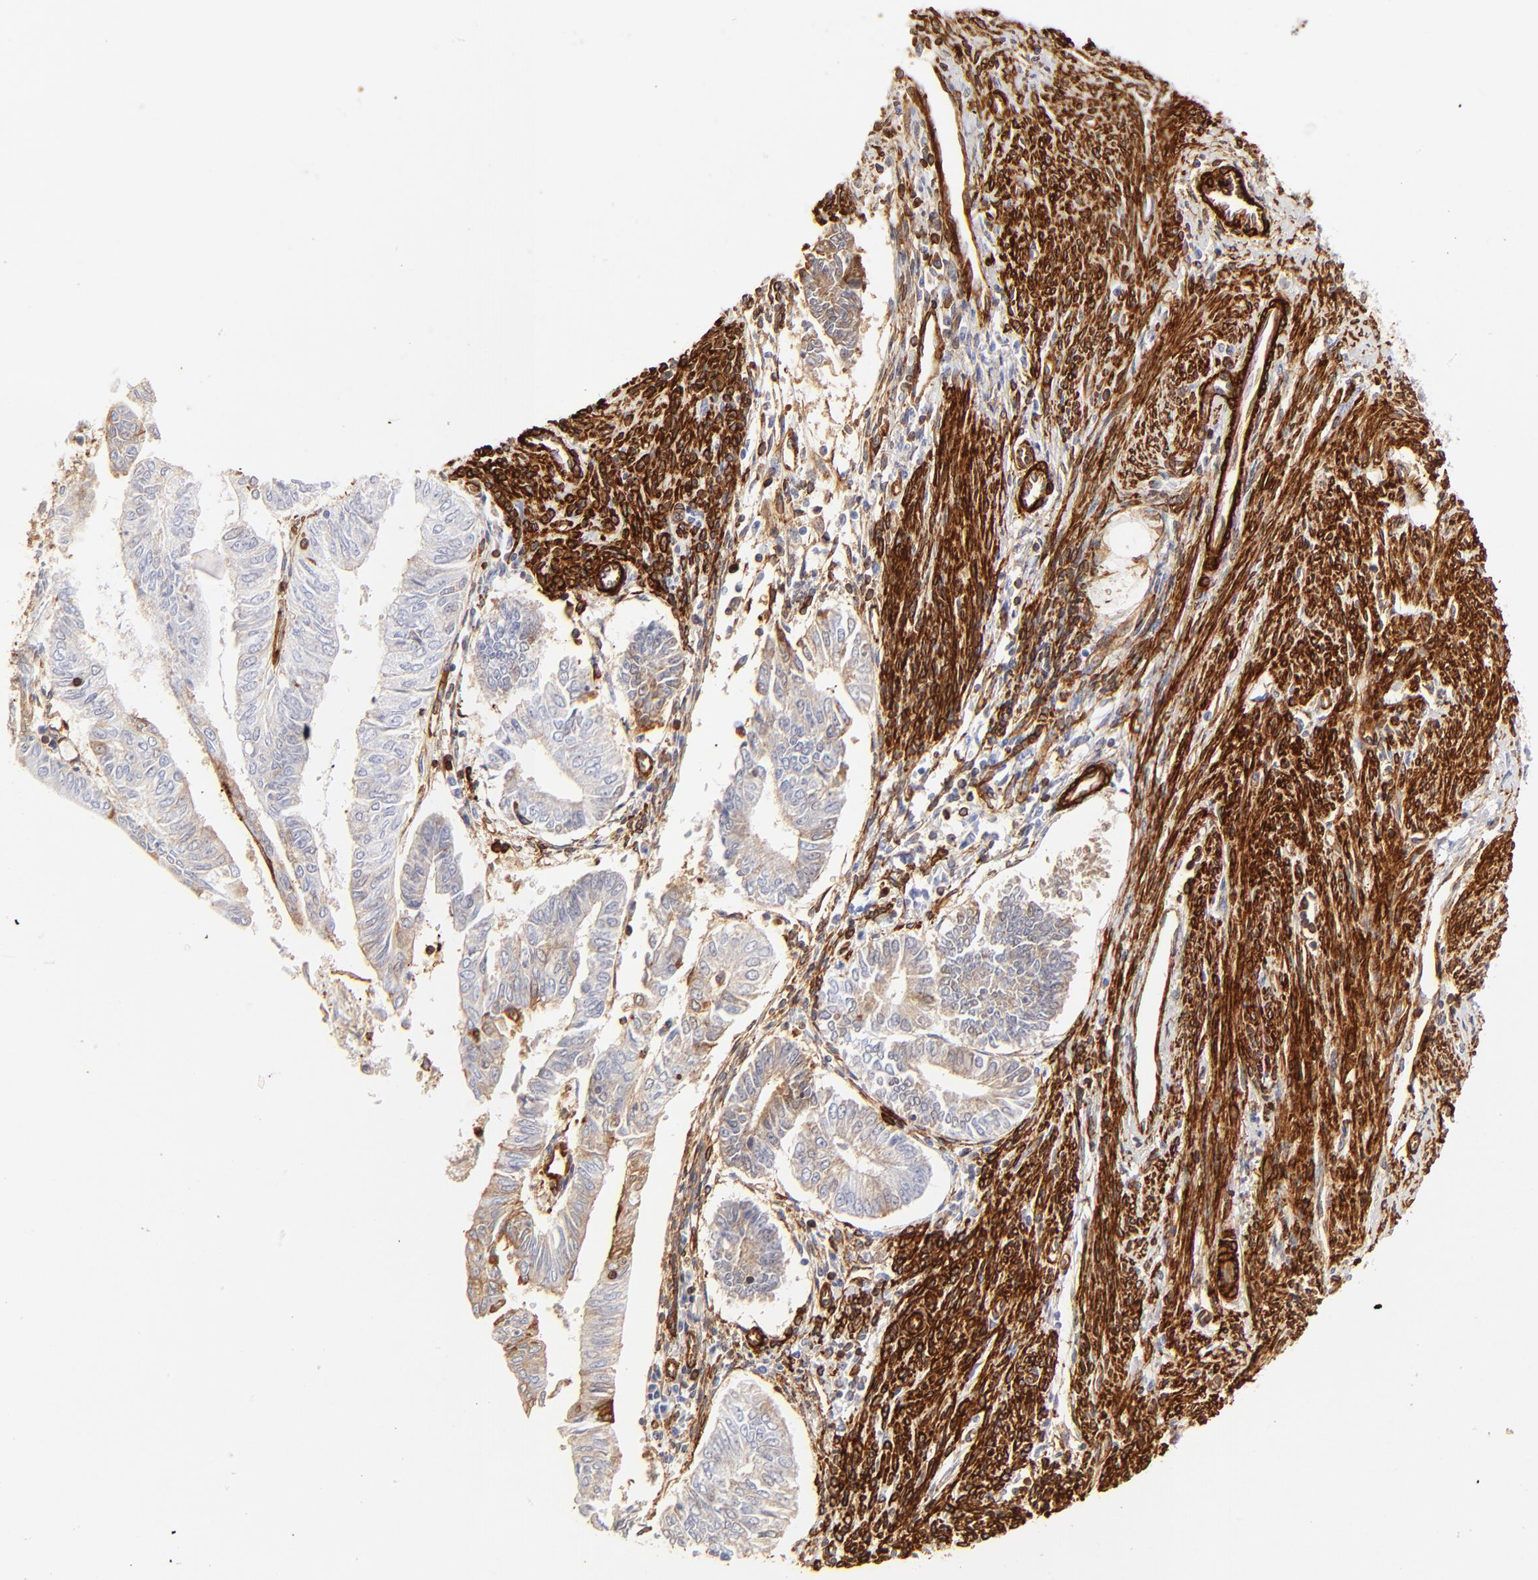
{"staining": {"intensity": "weak", "quantity": "<25%", "location": "cytoplasmic/membranous"}, "tissue": "endometrial cancer", "cell_type": "Tumor cells", "image_type": "cancer", "snomed": [{"axis": "morphology", "description": "Adenocarcinoma, NOS"}, {"axis": "topography", "description": "Endometrium"}], "caption": "An IHC photomicrograph of adenocarcinoma (endometrial) is shown. There is no staining in tumor cells of adenocarcinoma (endometrial).", "gene": "FLNA", "patient": {"sex": "female", "age": 66}}